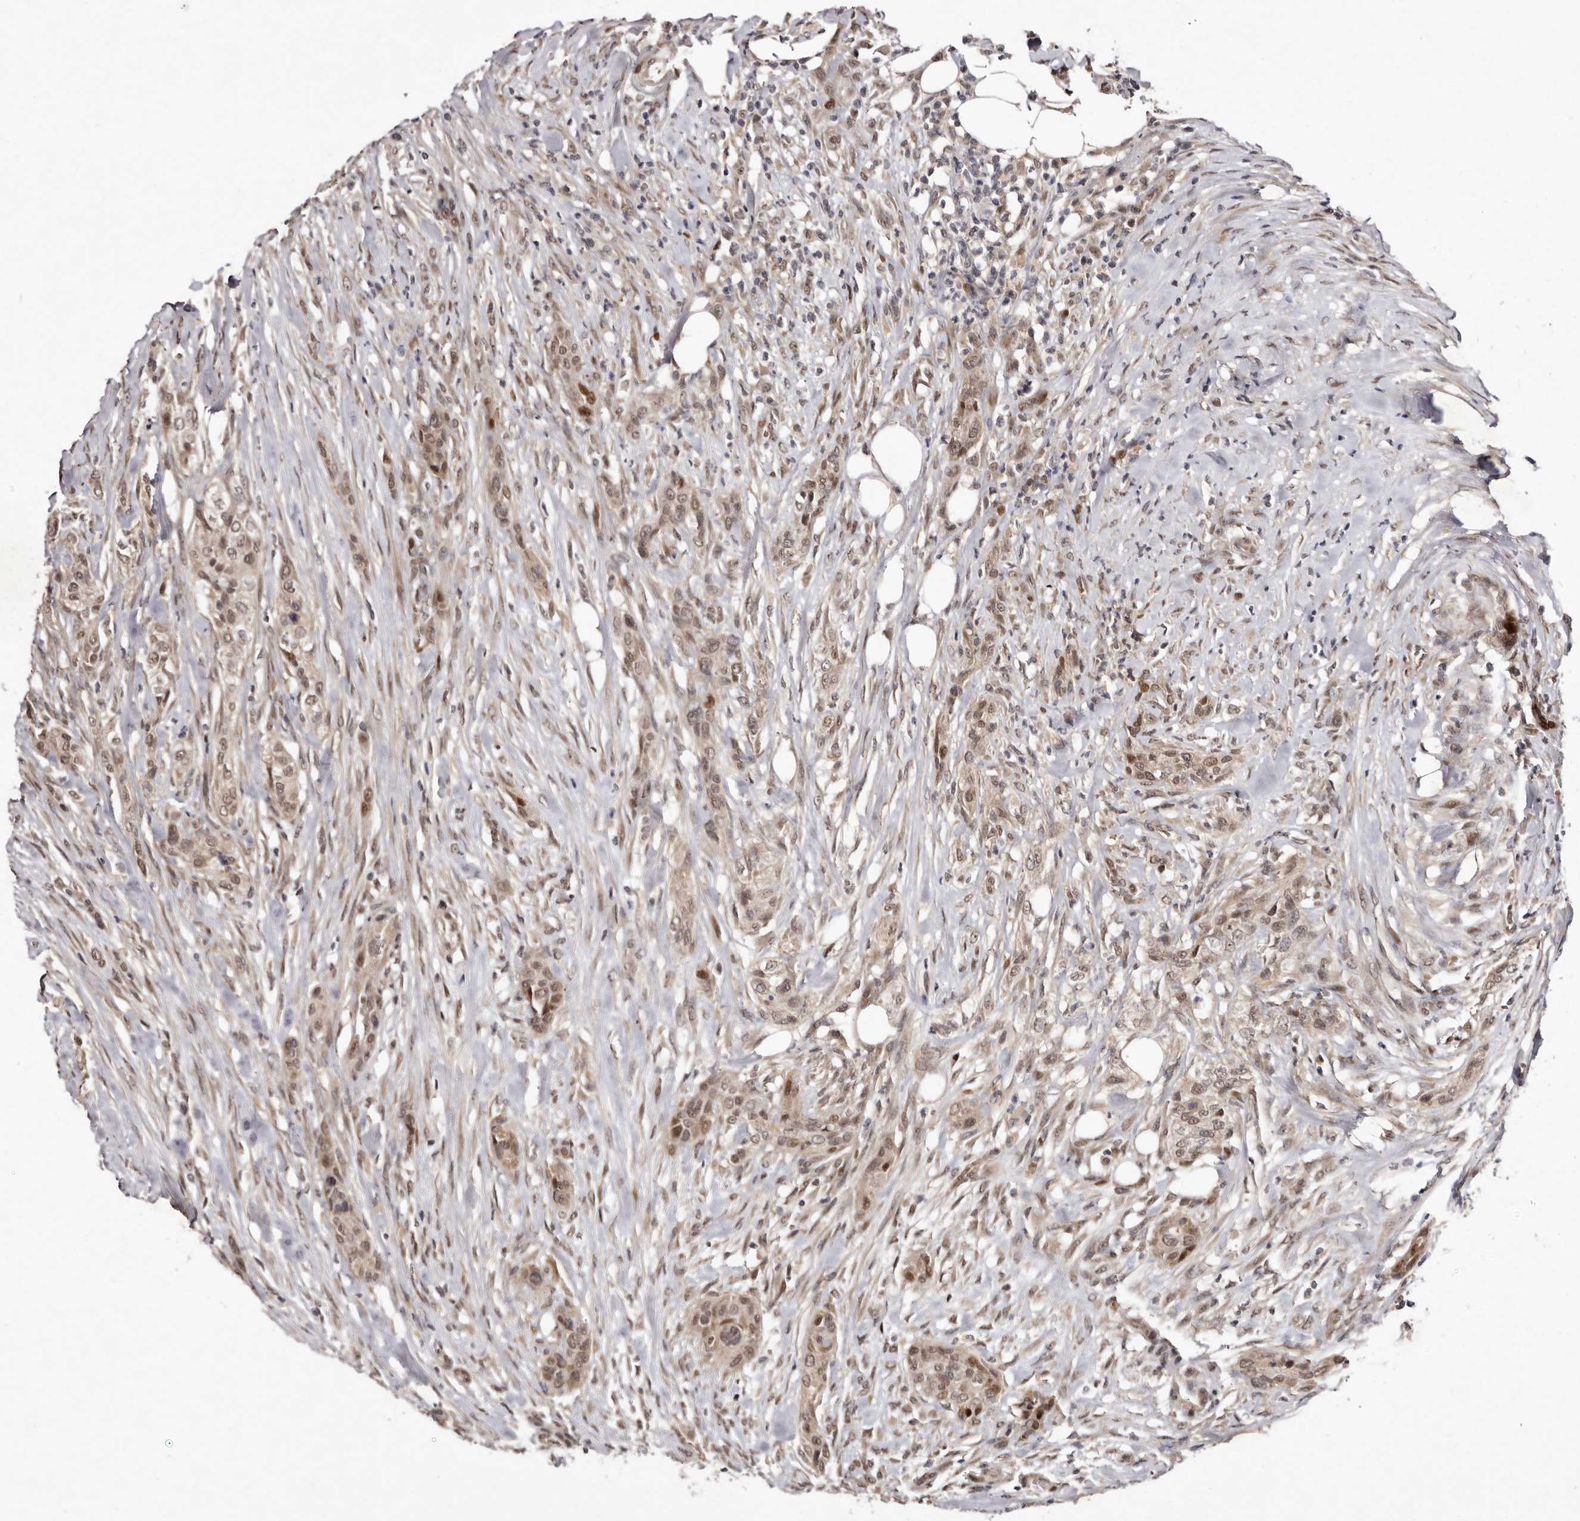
{"staining": {"intensity": "moderate", "quantity": ">75%", "location": "cytoplasmic/membranous,nuclear"}, "tissue": "urothelial cancer", "cell_type": "Tumor cells", "image_type": "cancer", "snomed": [{"axis": "morphology", "description": "Urothelial carcinoma, High grade"}, {"axis": "topography", "description": "Urinary bladder"}], "caption": "Immunohistochemistry of urothelial cancer demonstrates medium levels of moderate cytoplasmic/membranous and nuclear positivity in about >75% of tumor cells.", "gene": "ABL1", "patient": {"sex": "male", "age": 35}}